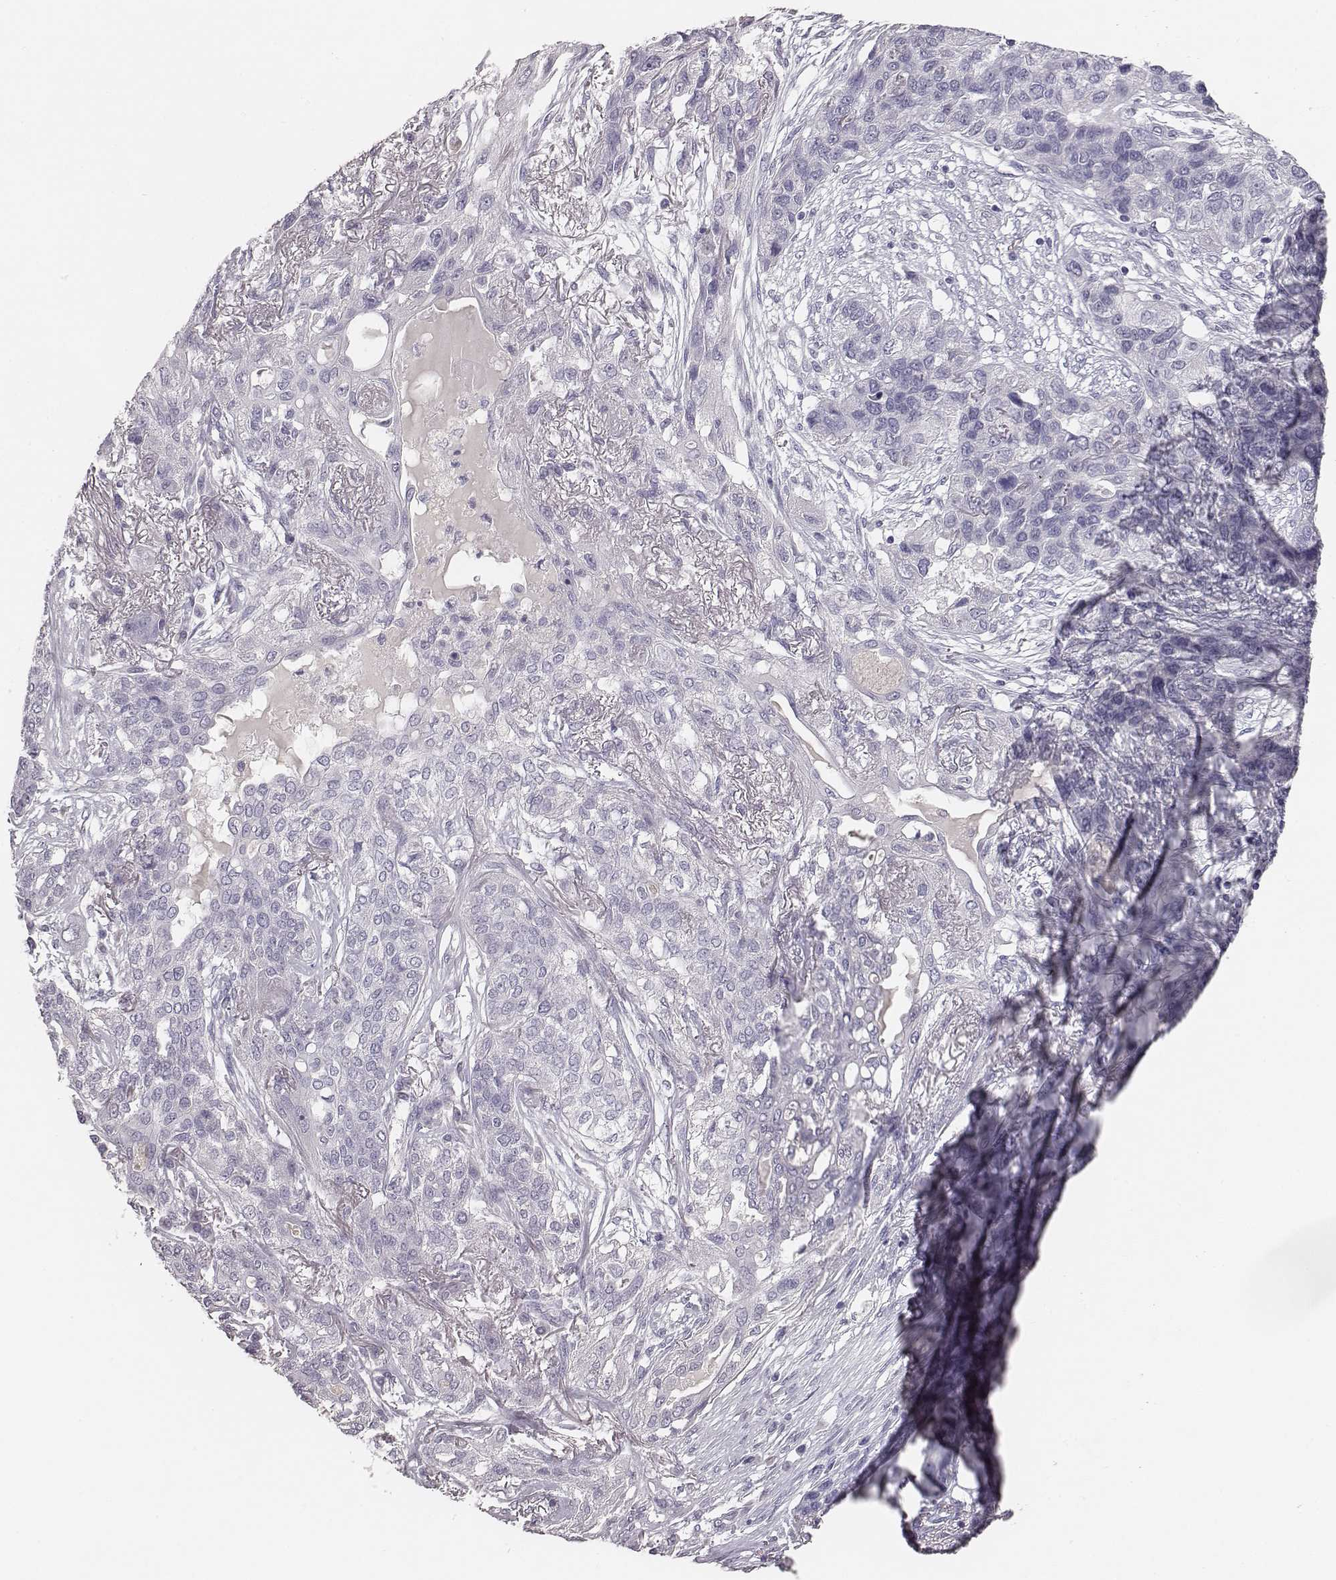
{"staining": {"intensity": "negative", "quantity": "none", "location": "none"}, "tissue": "lung cancer", "cell_type": "Tumor cells", "image_type": "cancer", "snomed": [{"axis": "morphology", "description": "Squamous cell carcinoma, NOS"}, {"axis": "topography", "description": "Lung"}], "caption": "Protein analysis of lung squamous cell carcinoma exhibits no significant positivity in tumor cells. Brightfield microscopy of immunohistochemistry (IHC) stained with DAB (3,3'-diaminobenzidine) (brown) and hematoxylin (blue), captured at high magnification.", "gene": "MYH6", "patient": {"sex": "female", "age": 70}}